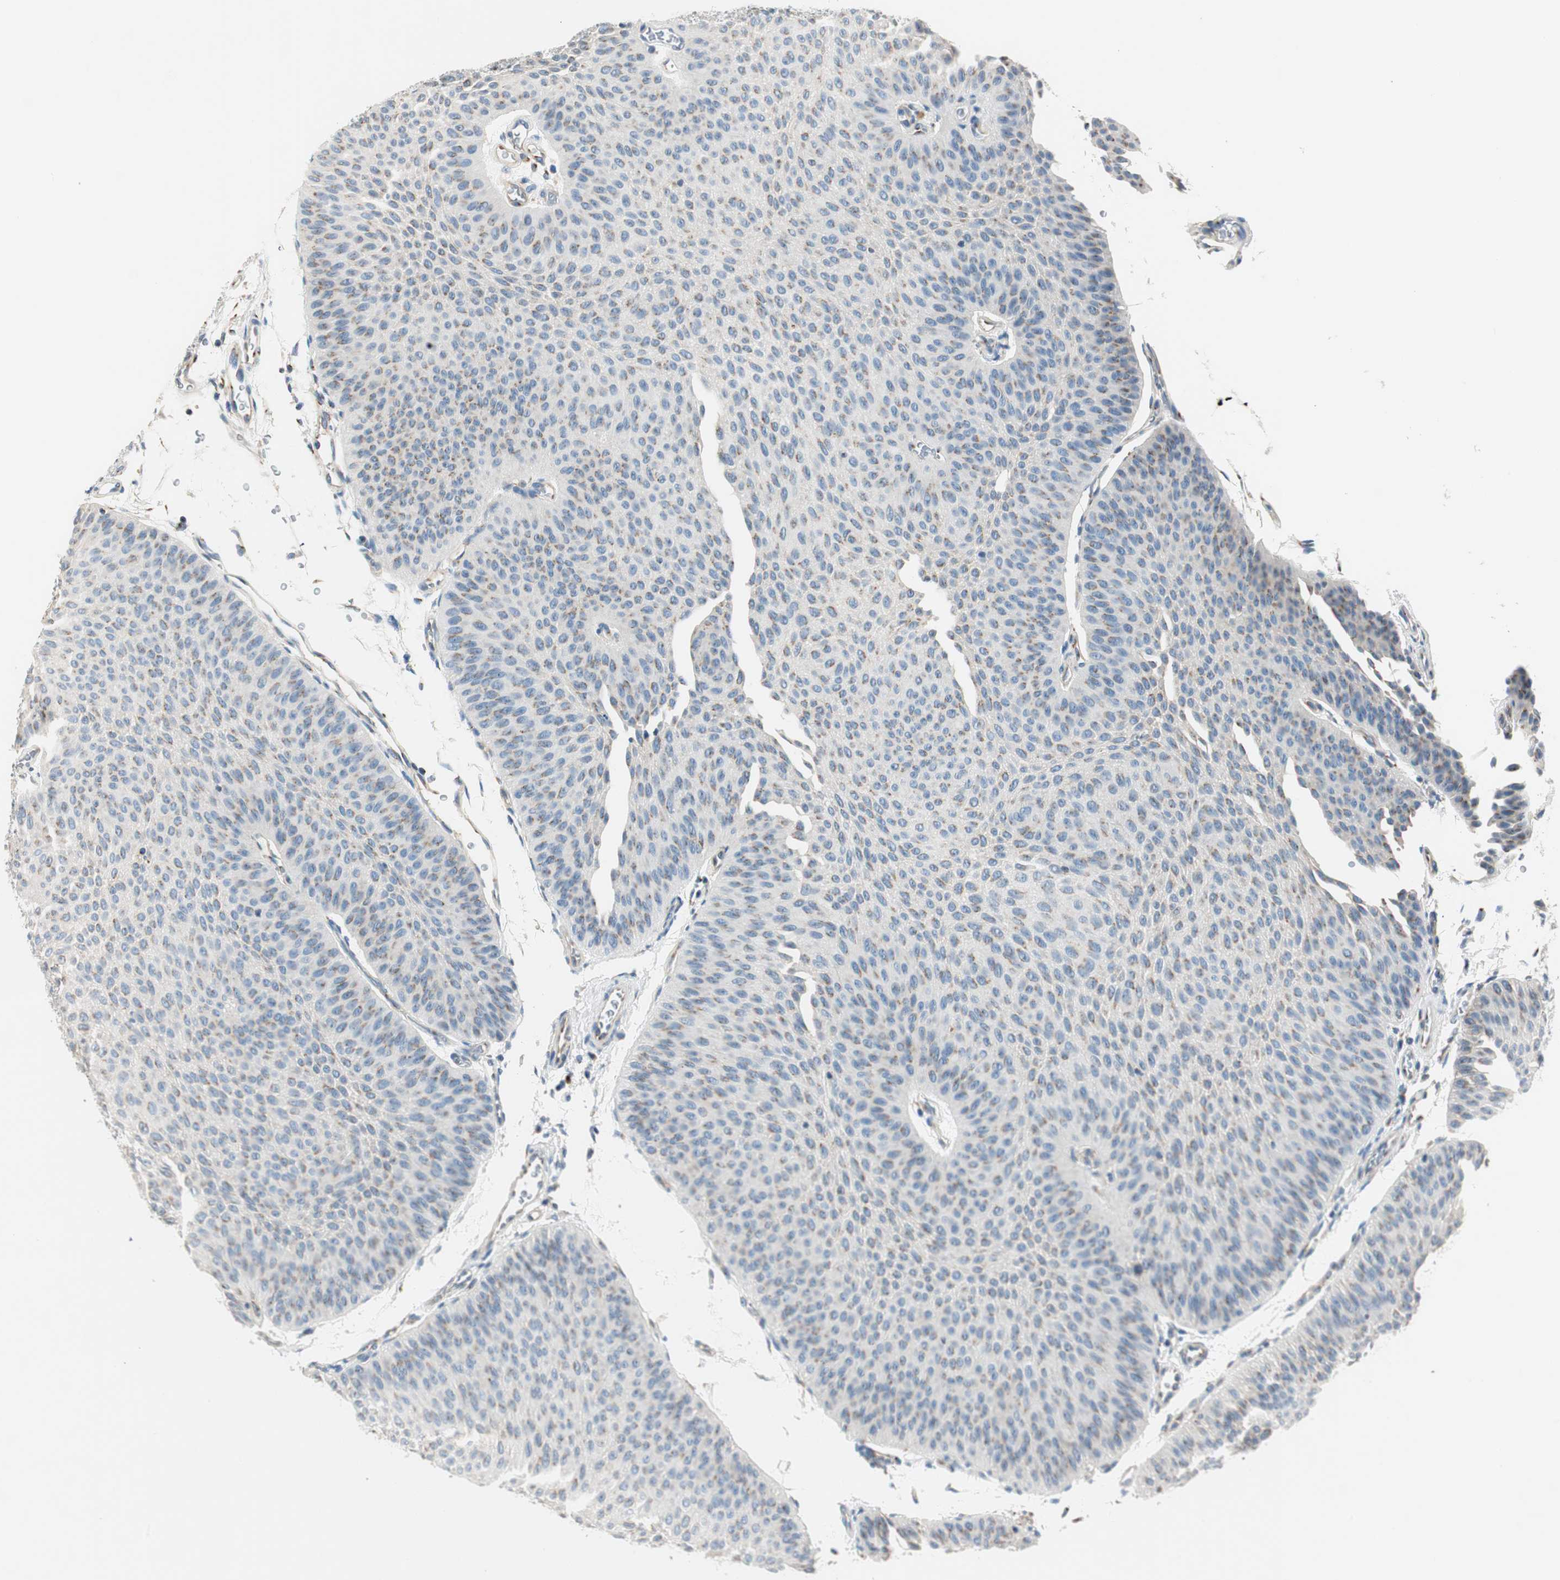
{"staining": {"intensity": "moderate", "quantity": "<25%", "location": "cytoplasmic/membranous"}, "tissue": "urothelial cancer", "cell_type": "Tumor cells", "image_type": "cancer", "snomed": [{"axis": "morphology", "description": "Urothelial carcinoma, Low grade"}, {"axis": "topography", "description": "Urinary bladder"}], "caption": "High-power microscopy captured an IHC image of urothelial cancer, revealing moderate cytoplasmic/membranous expression in approximately <25% of tumor cells.", "gene": "TMF1", "patient": {"sex": "female", "age": 60}}